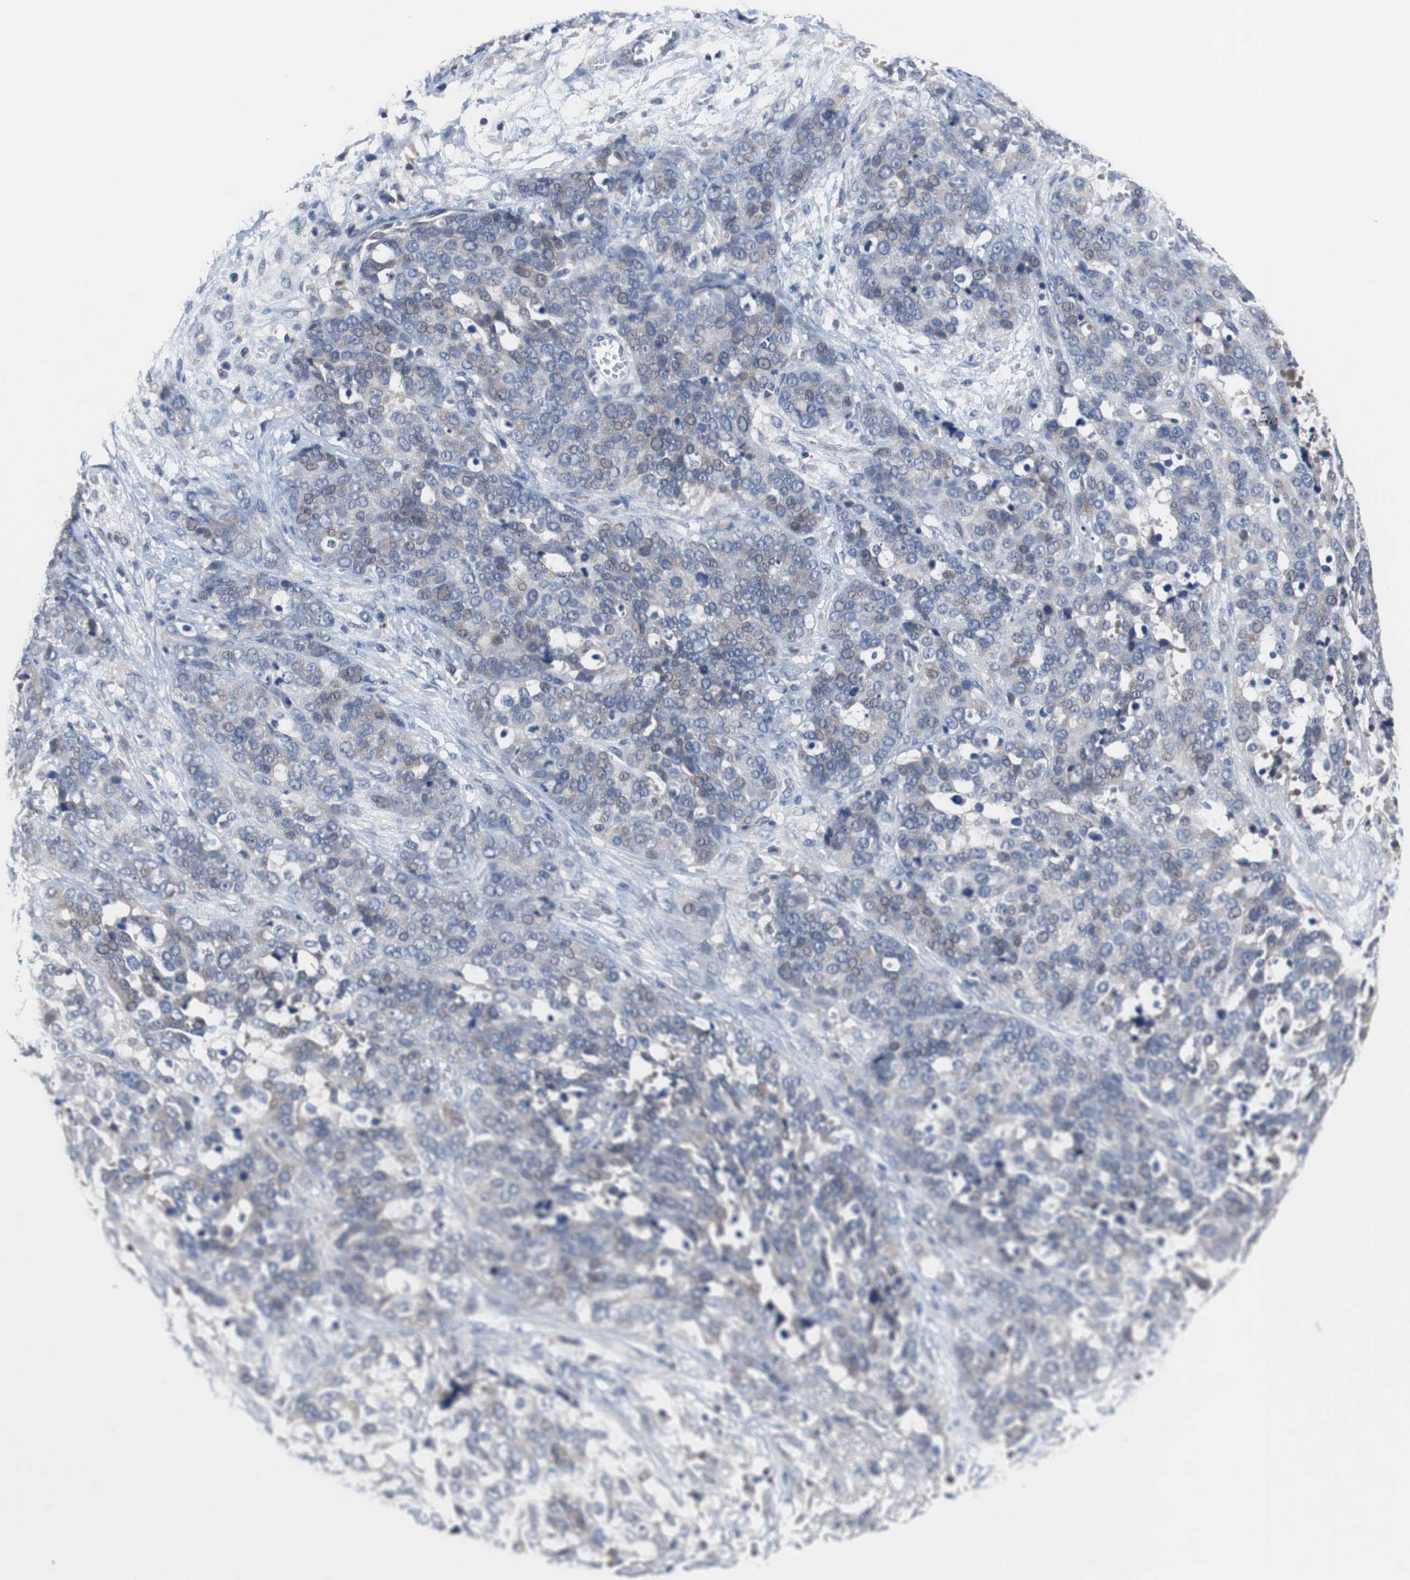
{"staining": {"intensity": "weak", "quantity": "25%-75%", "location": "cytoplasmic/membranous"}, "tissue": "ovarian cancer", "cell_type": "Tumor cells", "image_type": "cancer", "snomed": [{"axis": "morphology", "description": "Cystadenocarcinoma, serous, NOS"}, {"axis": "topography", "description": "Ovary"}], "caption": "A micrograph of ovarian cancer stained for a protein shows weak cytoplasmic/membranous brown staining in tumor cells. (DAB (3,3'-diaminobenzidine) IHC, brown staining for protein, blue staining for nuclei).", "gene": "MUTYH", "patient": {"sex": "female", "age": 44}}